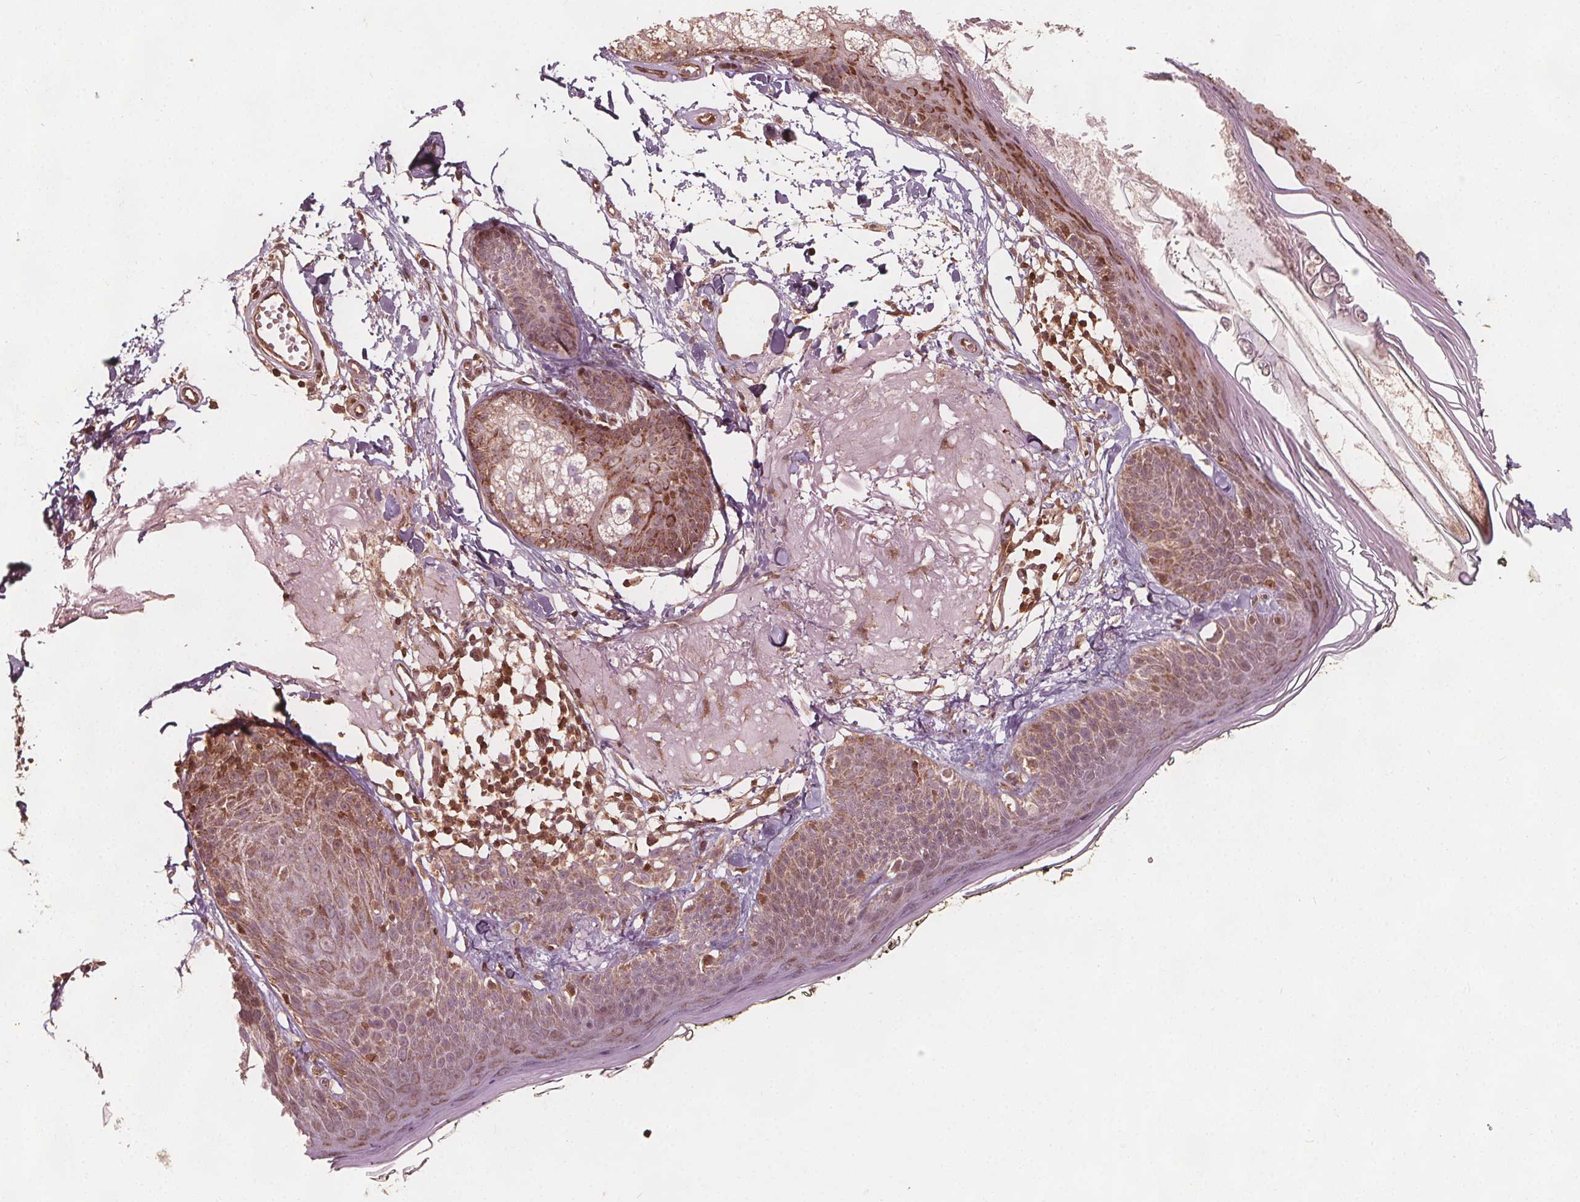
{"staining": {"intensity": "moderate", "quantity": ">75%", "location": "cytoplasmic/membranous"}, "tissue": "skin", "cell_type": "Fibroblasts", "image_type": "normal", "snomed": [{"axis": "morphology", "description": "Normal tissue, NOS"}, {"axis": "topography", "description": "Skin"}], "caption": "A histopathology image showing moderate cytoplasmic/membranous staining in approximately >75% of fibroblasts in benign skin, as visualized by brown immunohistochemical staining.", "gene": "AIP", "patient": {"sex": "male", "age": 76}}